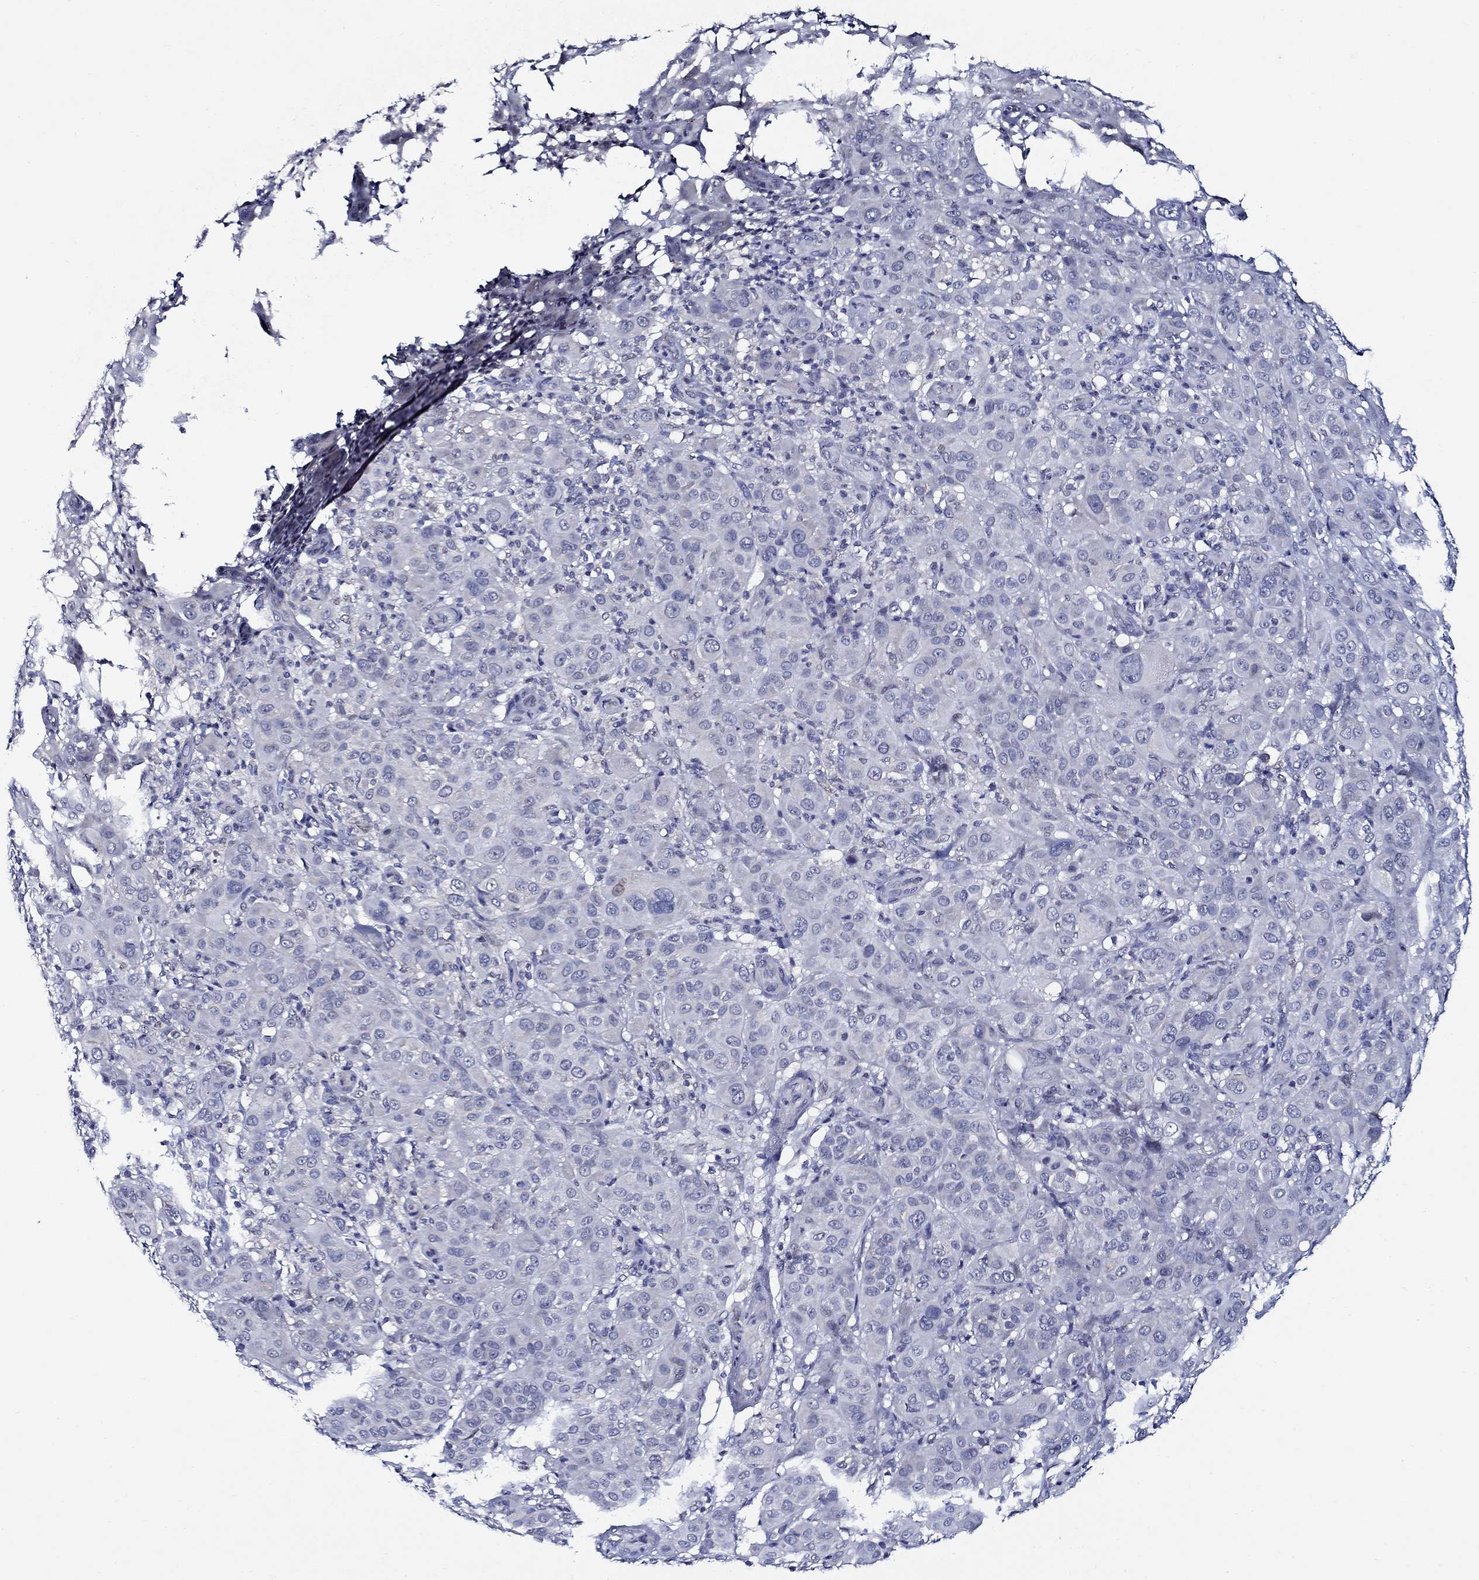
{"staining": {"intensity": "negative", "quantity": "none", "location": "none"}, "tissue": "melanoma", "cell_type": "Tumor cells", "image_type": "cancer", "snomed": [{"axis": "morphology", "description": "Malignant melanoma, NOS"}, {"axis": "topography", "description": "Skin"}], "caption": "Tumor cells show no significant expression in melanoma.", "gene": "ALOX12", "patient": {"sex": "female", "age": 87}}